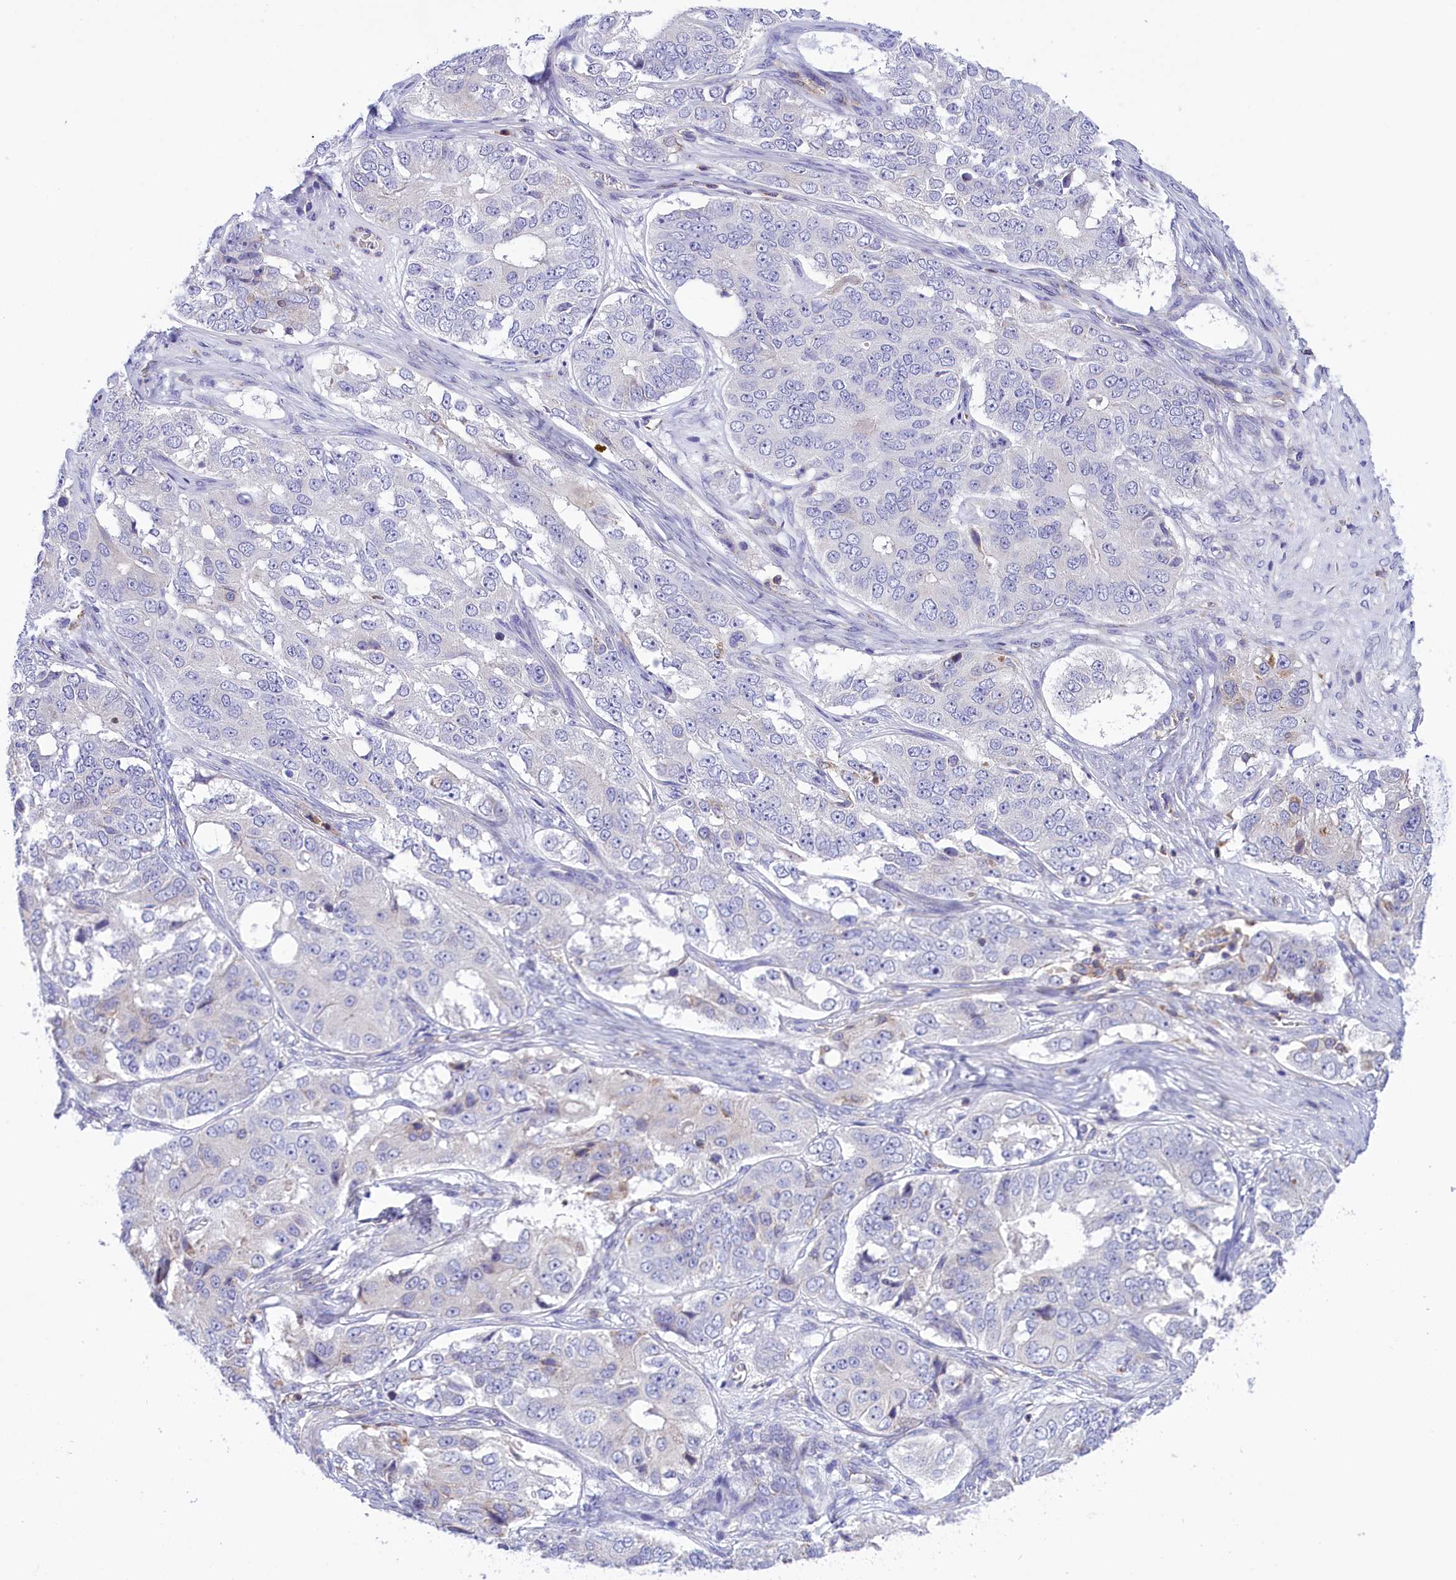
{"staining": {"intensity": "negative", "quantity": "none", "location": "none"}, "tissue": "ovarian cancer", "cell_type": "Tumor cells", "image_type": "cancer", "snomed": [{"axis": "morphology", "description": "Carcinoma, endometroid"}, {"axis": "topography", "description": "Ovary"}], "caption": "Ovarian endometroid carcinoma was stained to show a protein in brown. There is no significant staining in tumor cells.", "gene": "CORO7-PAM16", "patient": {"sex": "female", "age": 51}}